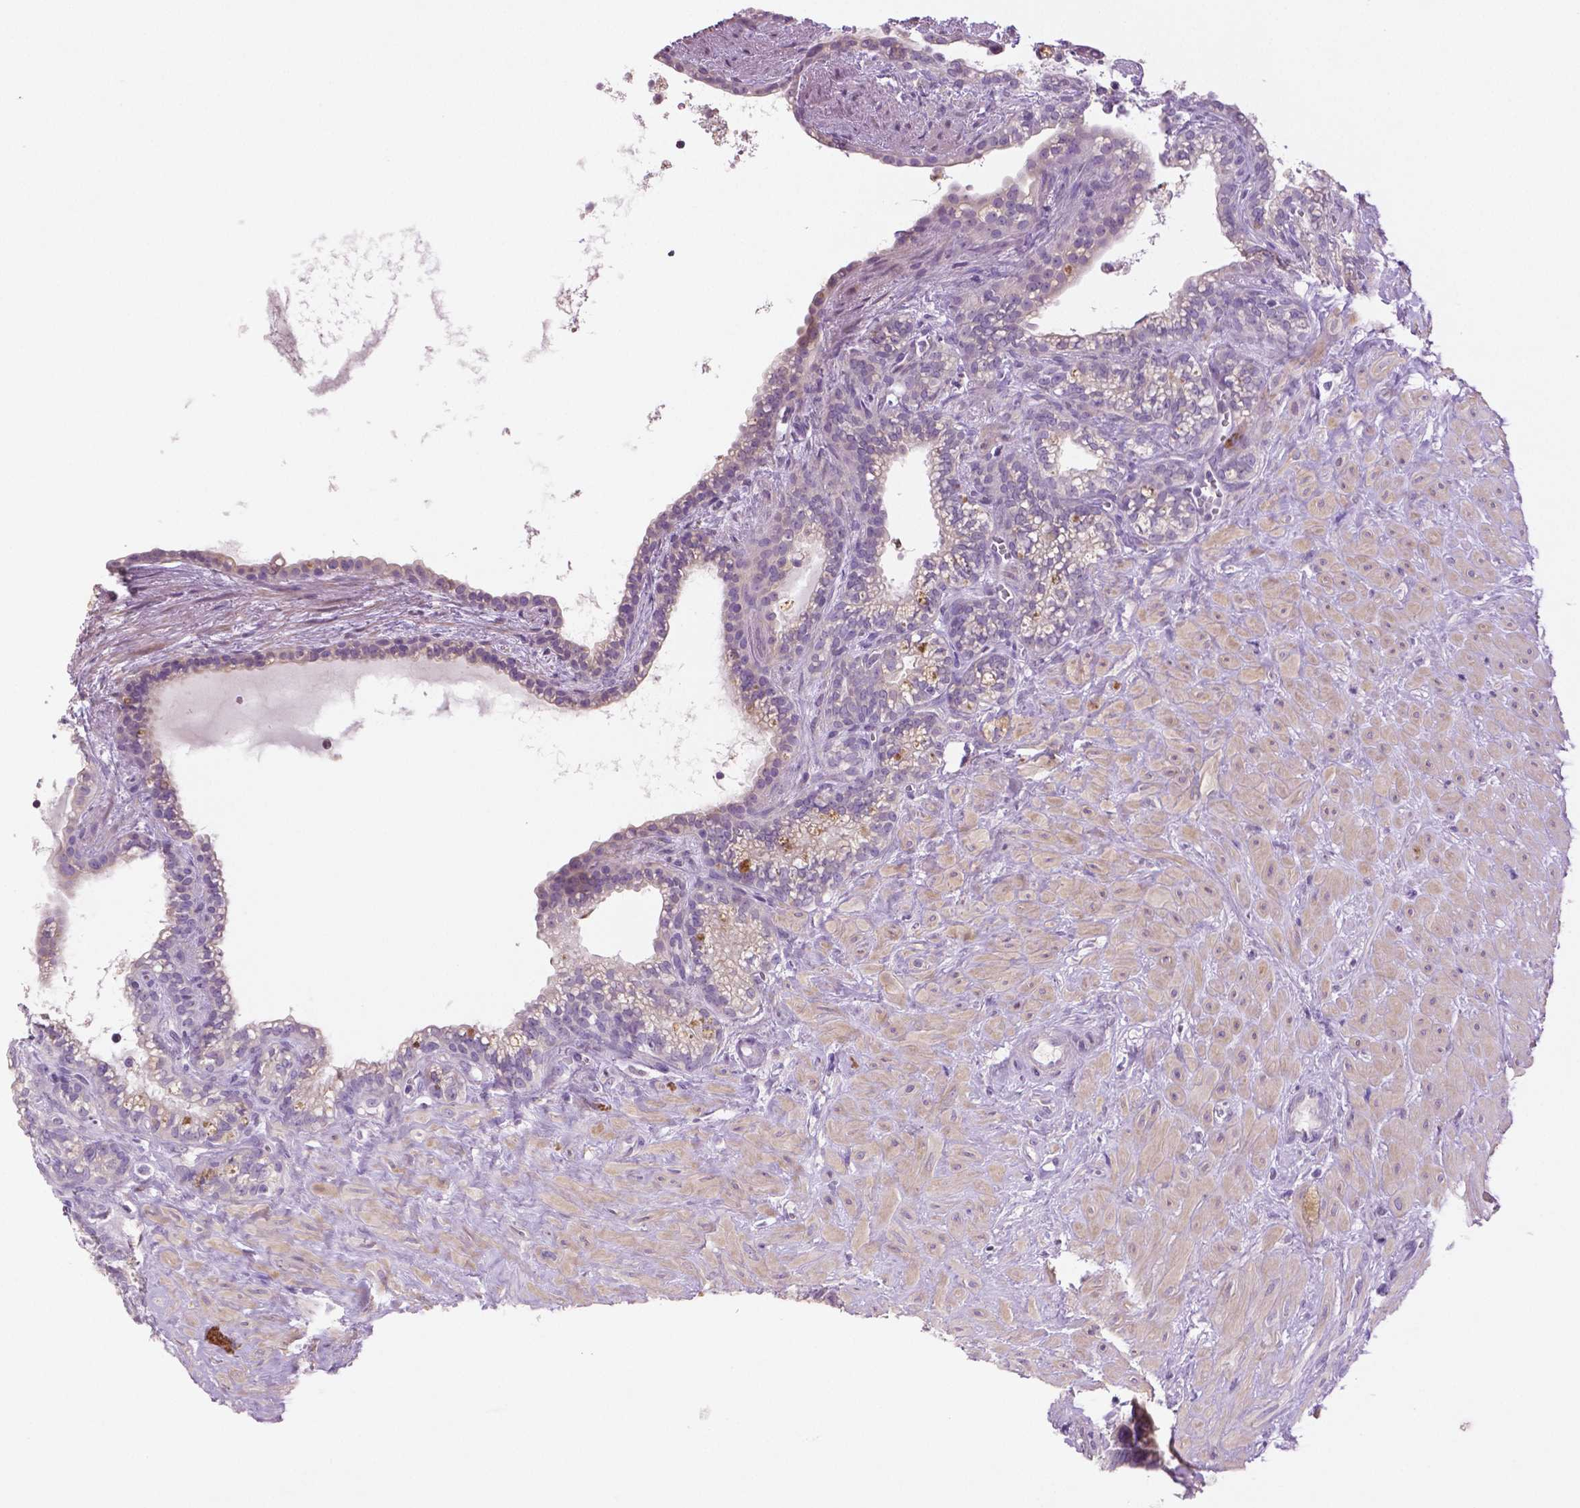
{"staining": {"intensity": "weak", "quantity": "<25%", "location": "cytoplasmic/membranous"}, "tissue": "seminal vesicle", "cell_type": "Glandular cells", "image_type": "normal", "snomed": [{"axis": "morphology", "description": "Normal tissue, NOS"}, {"axis": "topography", "description": "Seminal veicle"}], "caption": "Immunohistochemistry (IHC) photomicrograph of unremarkable human seminal vesicle stained for a protein (brown), which exhibits no expression in glandular cells.", "gene": "DNAH12", "patient": {"sex": "male", "age": 76}}